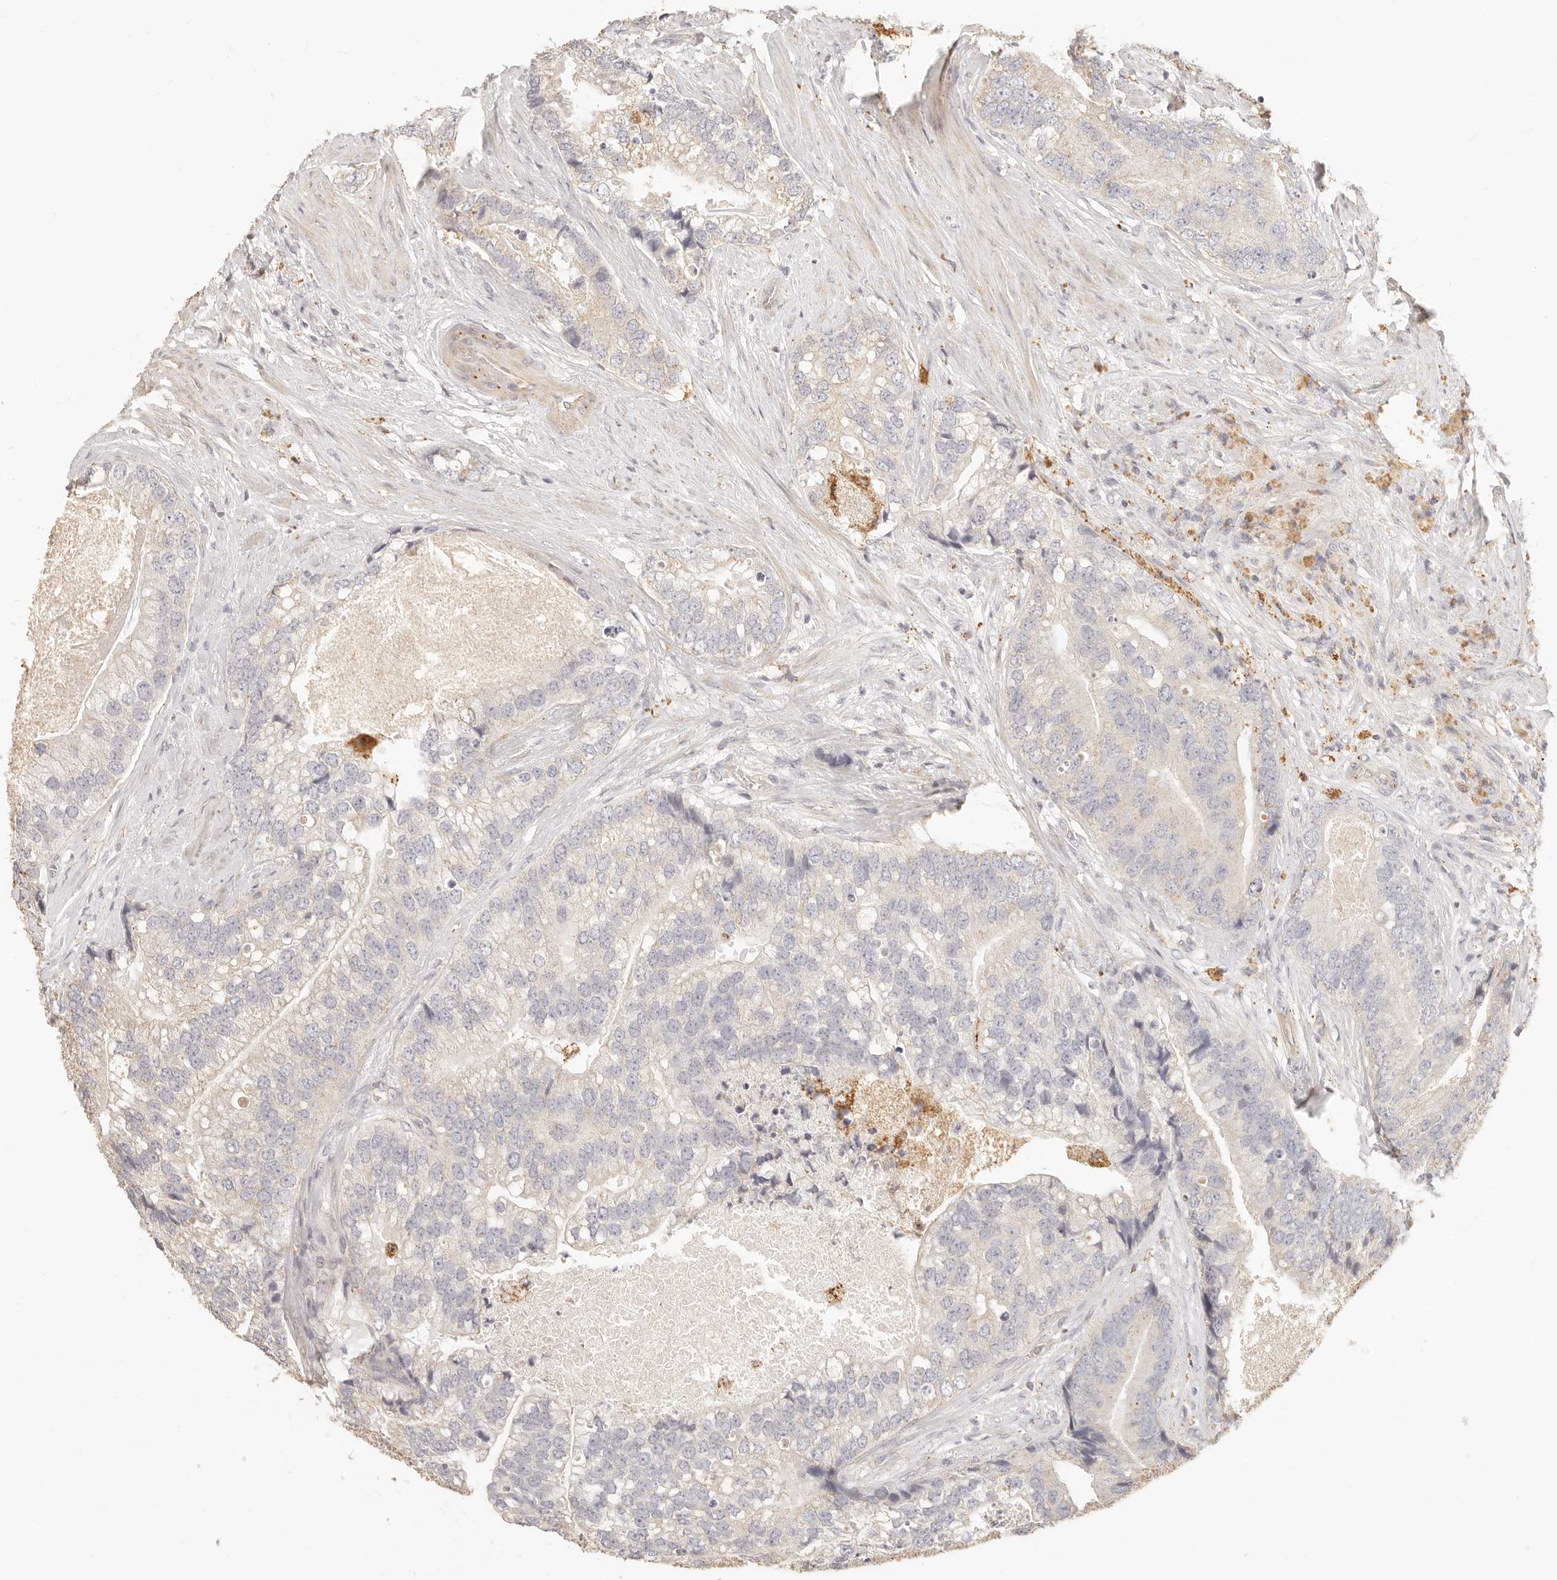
{"staining": {"intensity": "negative", "quantity": "none", "location": "none"}, "tissue": "prostate cancer", "cell_type": "Tumor cells", "image_type": "cancer", "snomed": [{"axis": "morphology", "description": "Adenocarcinoma, High grade"}, {"axis": "topography", "description": "Prostate"}], "caption": "High magnification brightfield microscopy of prostate cancer (high-grade adenocarcinoma) stained with DAB (brown) and counterstained with hematoxylin (blue): tumor cells show no significant expression.", "gene": "CNMD", "patient": {"sex": "male", "age": 70}}